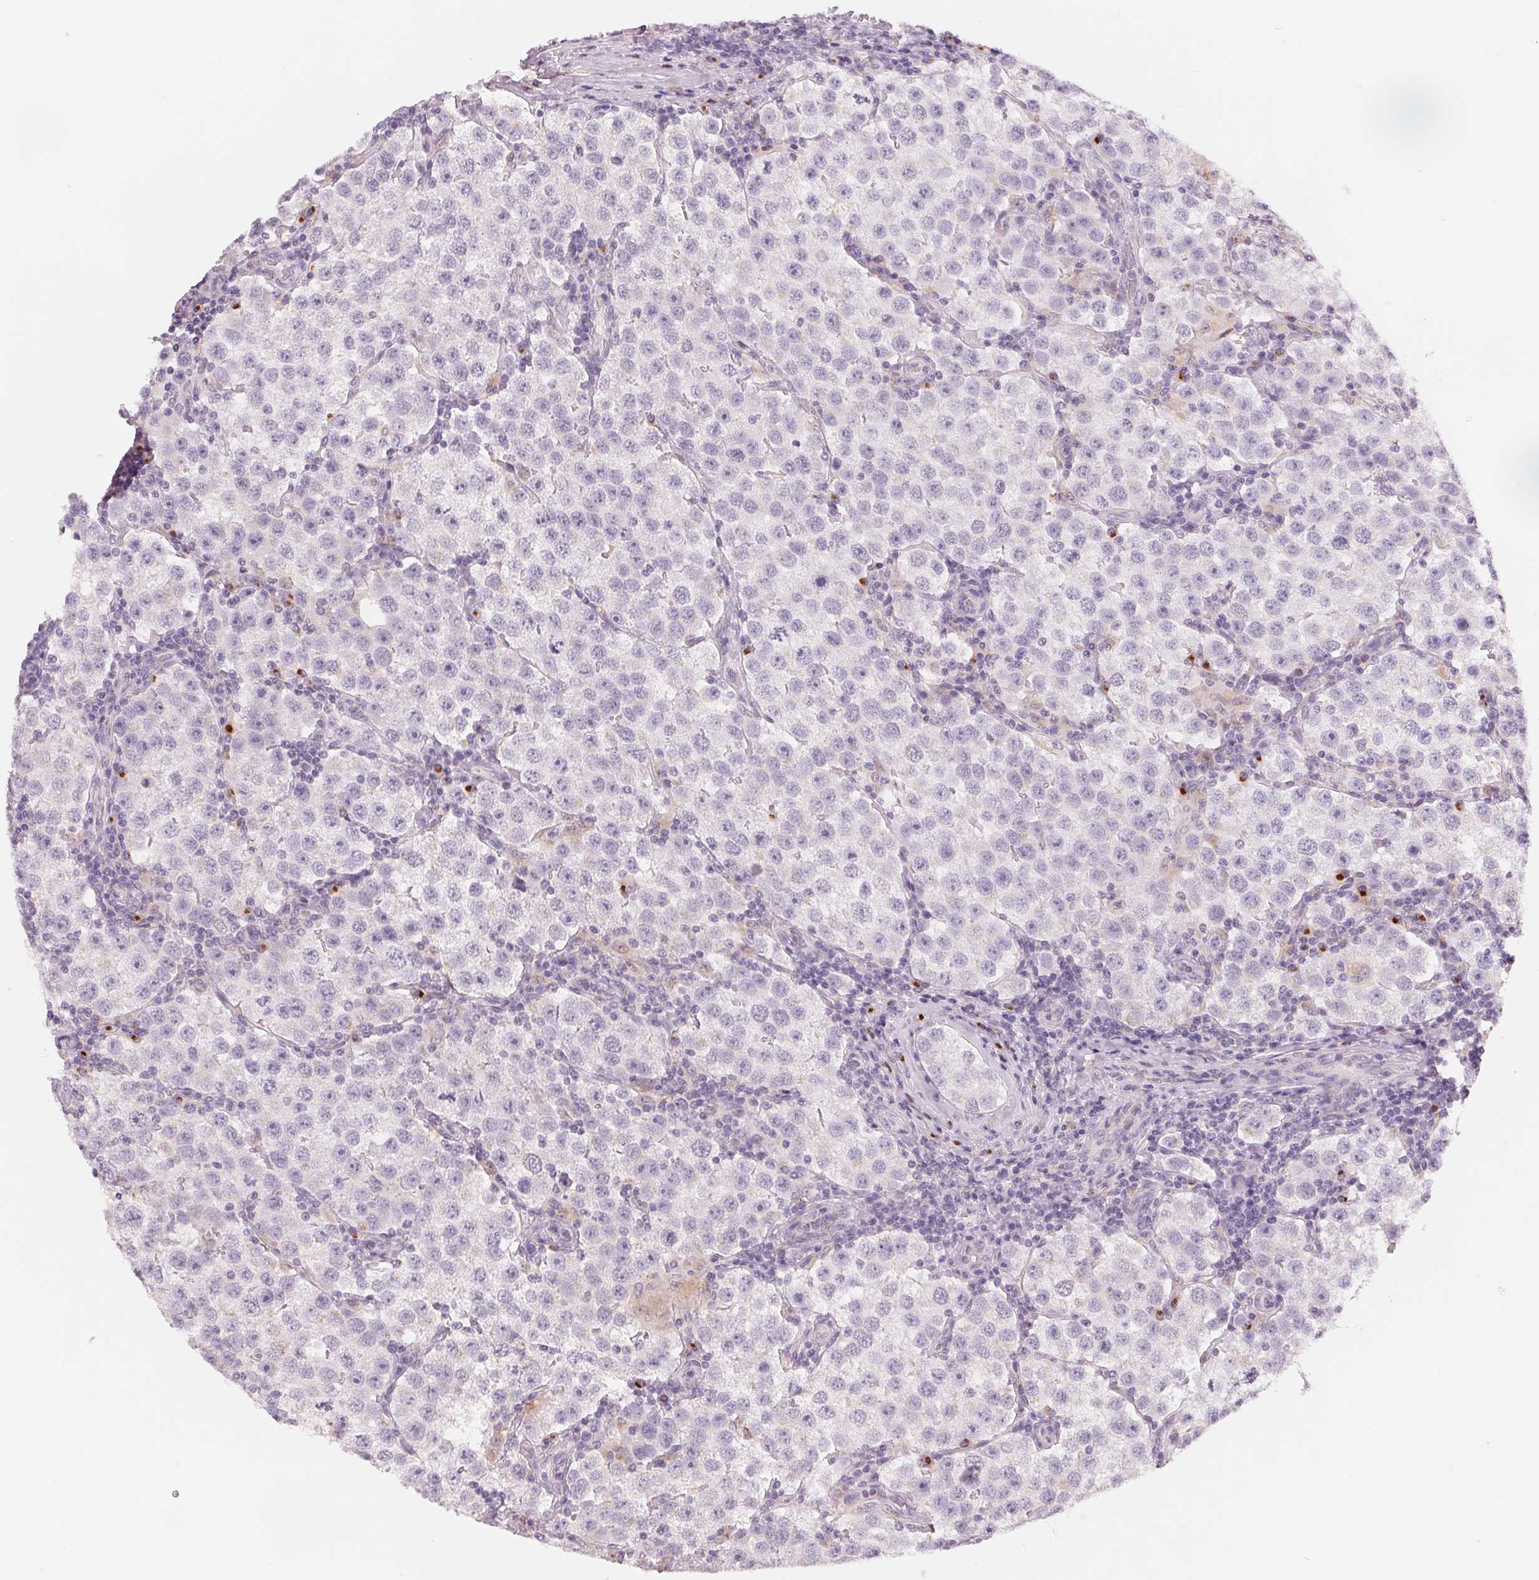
{"staining": {"intensity": "negative", "quantity": "none", "location": "none"}, "tissue": "testis cancer", "cell_type": "Tumor cells", "image_type": "cancer", "snomed": [{"axis": "morphology", "description": "Seminoma, NOS"}, {"axis": "topography", "description": "Testis"}], "caption": "Immunohistochemistry (IHC) histopathology image of neoplastic tissue: human seminoma (testis) stained with DAB (3,3'-diaminobenzidine) shows no significant protein positivity in tumor cells.", "gene": "IL9R", "patient": {"sex": "male", "age": 37}}